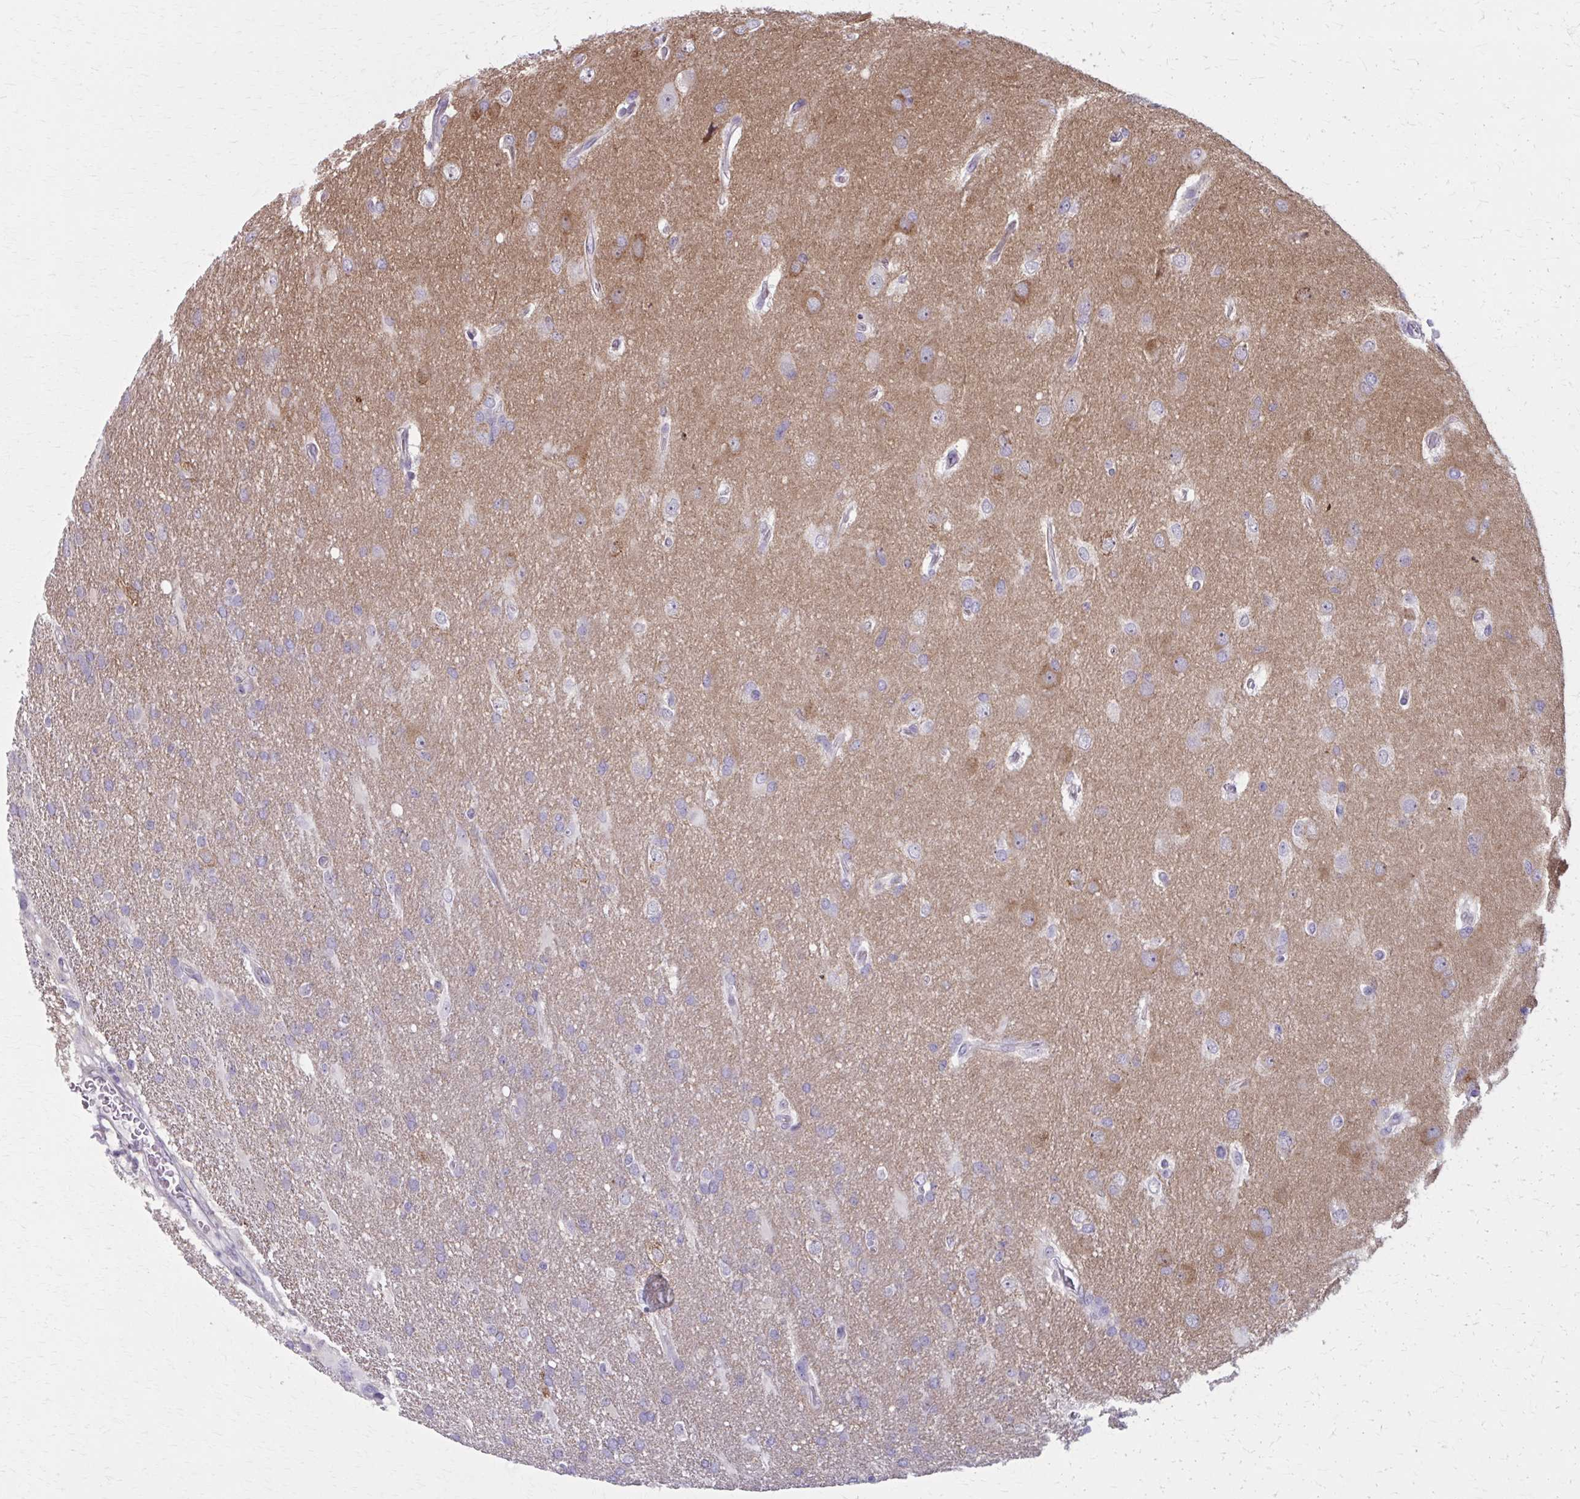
{"staining": {"intensity": "weak", "quantity": "<25%", "location": "cytoplasmic/membranous"}, "tissue": "glioma", "cell_type": "Tumor cells", "image_type": "cancer", "snomed": [{"axis": "morphology", "description": "Glioma, malignant, High grade"}, {"axis": "topography", "description": "Brain"}], "caption": "The immunohistochemistry image has no significant expression in tumor cells of malignant high-grade glioma tissue. The staining was performed using DAB (3,3'-diaminobenzidine) to visualize the protein expression in brown, while the nuclei were stained in blue with hematoxylin (Magnification: 20x).", "gene": "NUMBL", "patient": {"sex": "male", "age": 53}}